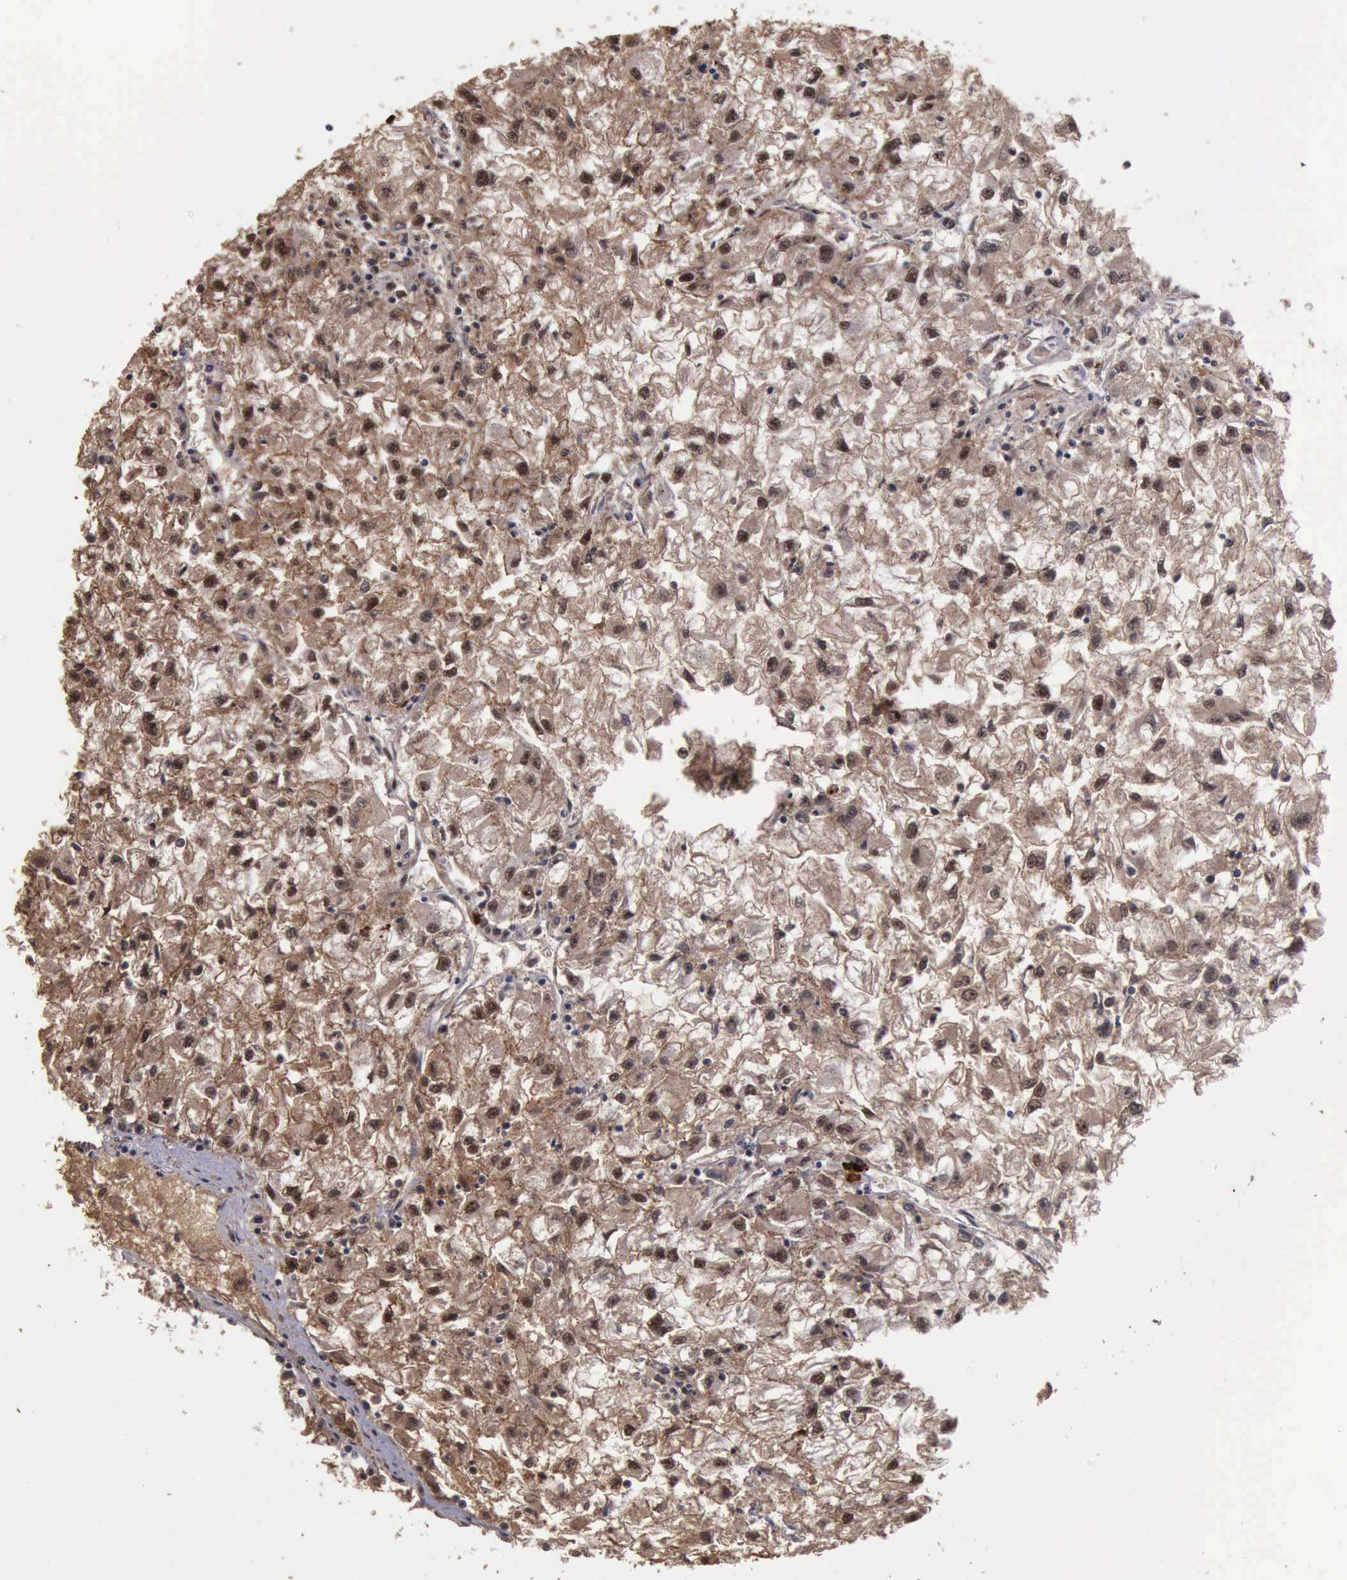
{"staining": {"intensity": "strong", "quantity": ">75%", "location": "cytoplasmic/membranous,nuclear"}, "tissue": "renal cancer", "cell_type": "Tumor cells", "image_type": "cancer", "snomed": [{"axis": "morphology", "description": "Adenocarcinoma, NOS"}, {"axis": "topography", "description": "Kidney"}], "caption": "Protein expression analysis of renal adenocarcinoma exhibits strong cytoplasmic/membranous and nuclear expression in approximately >75% of tumor cells. (Brightfield microscopy of DAB IHC at high magnification).", "gene": "TRMT2A", "patient": {"sex": "male", "age": 59}}